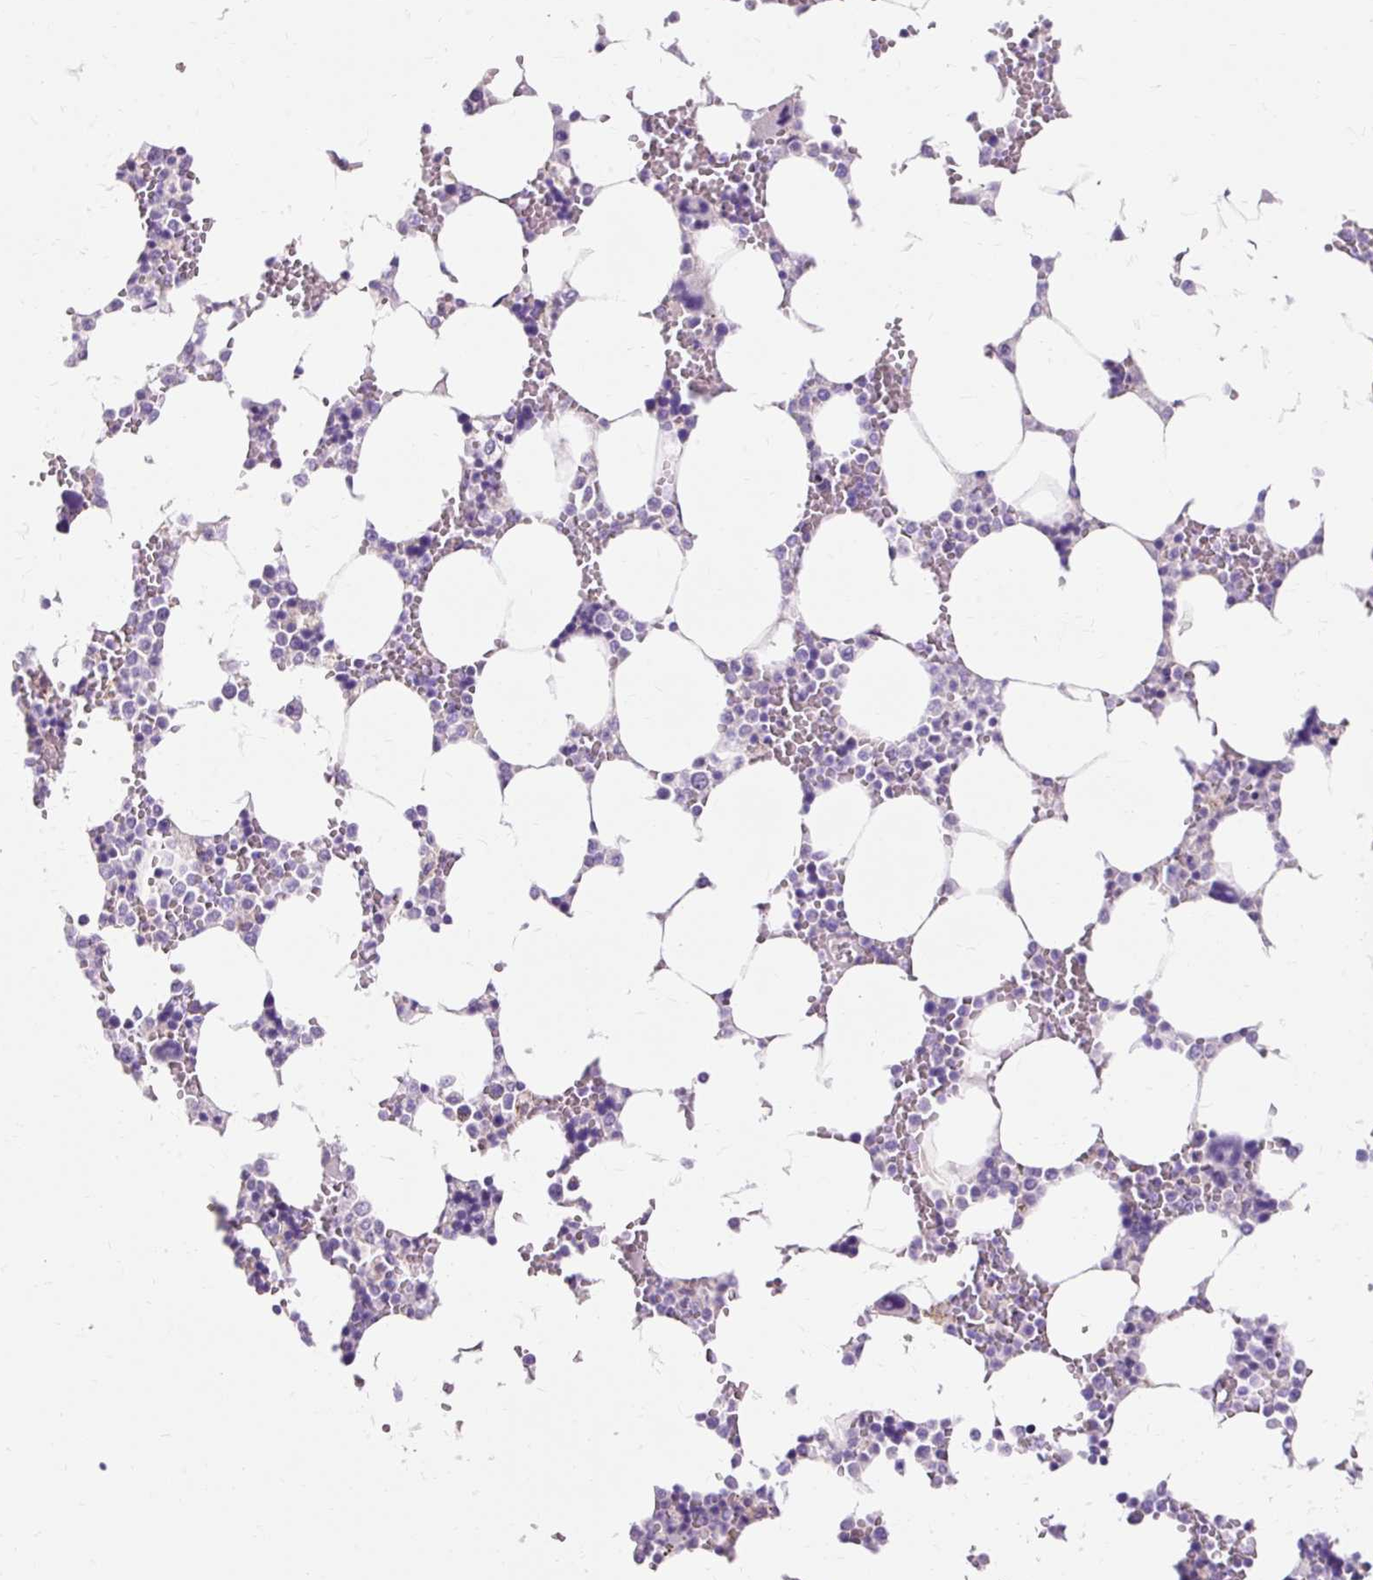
{"staining": {"intensity": "negative", "quantity": "none", "location": "none"}, "tissue": "bone marrow", "cell_type": "Hematopoietic cells", "image_type": "normal", "snomed": [{"axis": "morphology", "description": "Normal tissue, NOS"}, {"axis": "topography", "description": "Bone marrow"}], "caption": "The photomicrograph shows no significant positivity in hematopoietic cells of bone marrow.", "gene": "CLDN25", "patient": {"sex": "male", "age": 64}}